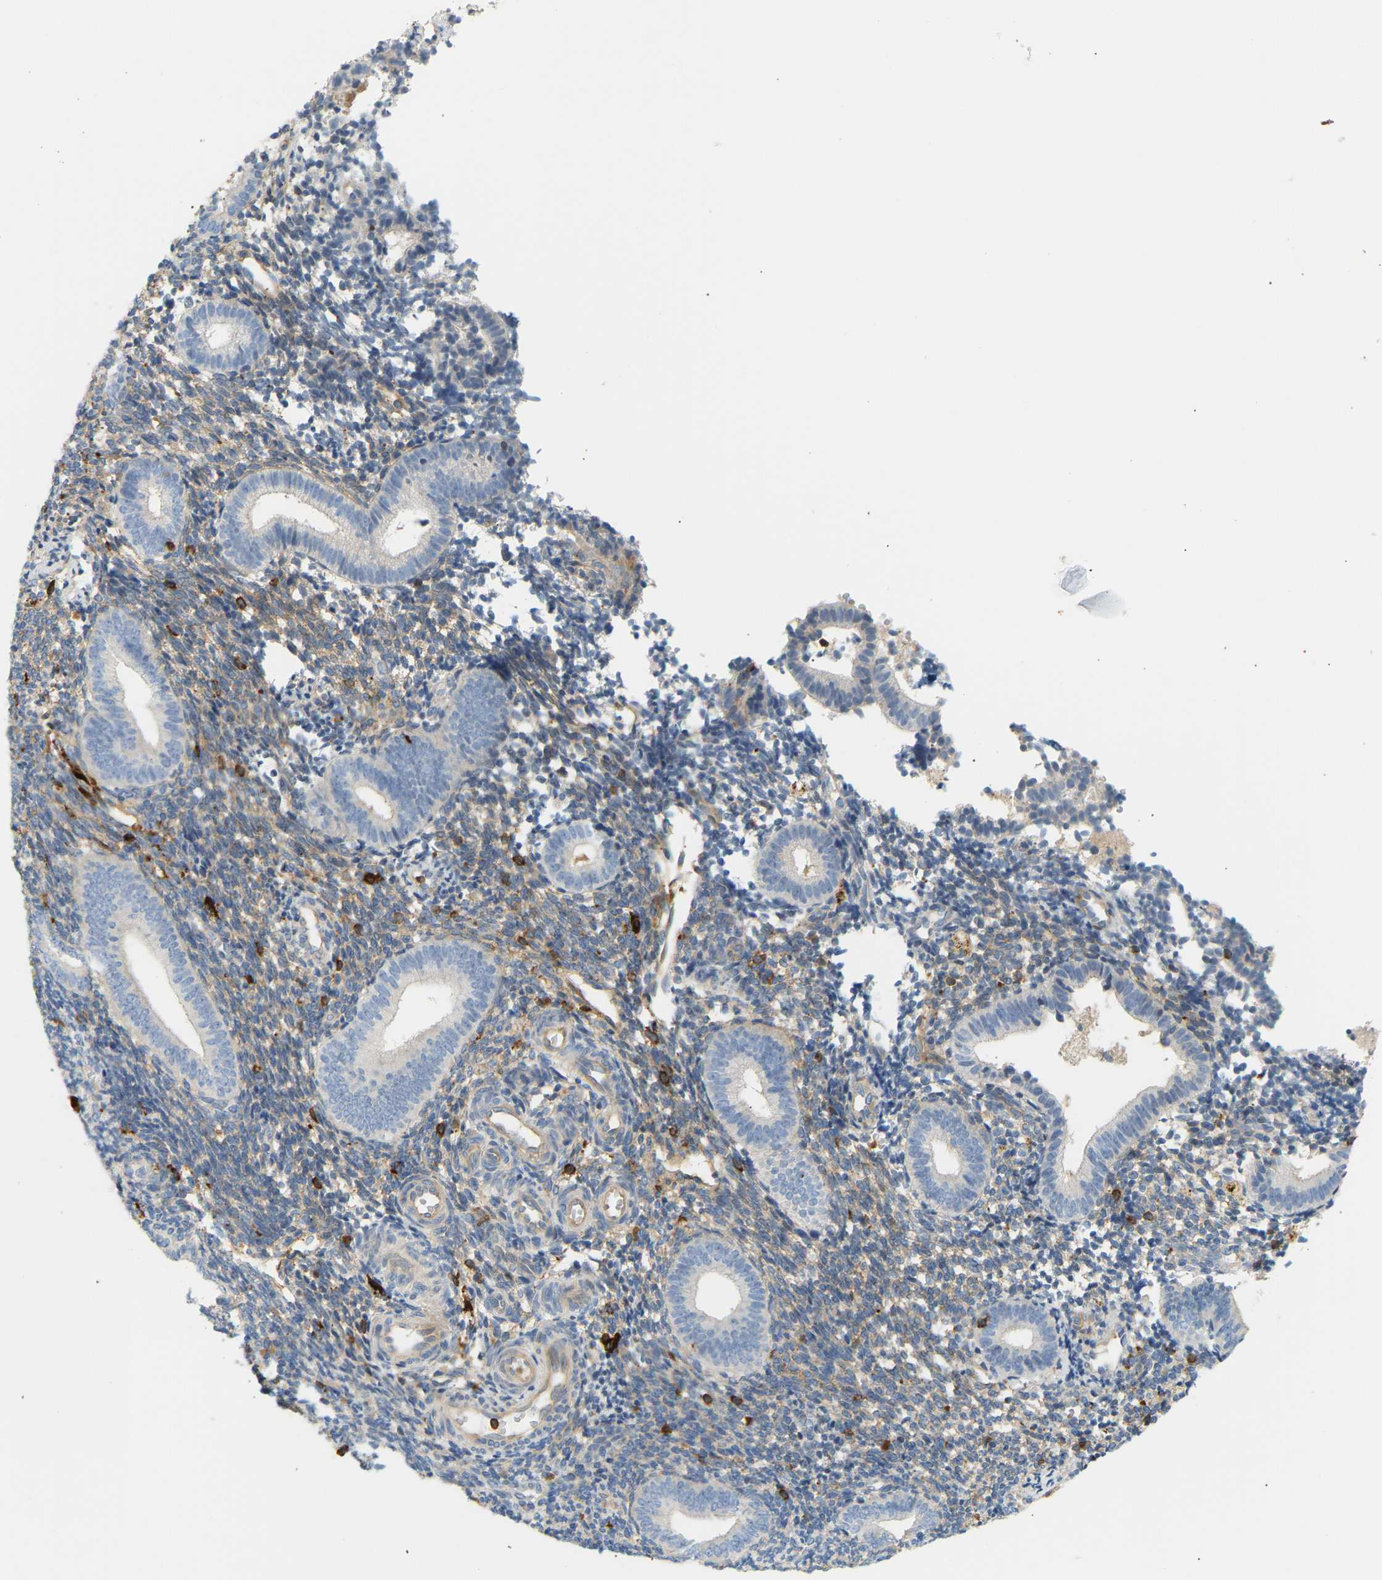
{"staining": {"intensity": "weak", "quantity": "25%-75%", "location": "cytoplasmic/membranous"}, "tissue": "endometrium", "cell_type": "Cells in endometrial stroma", "image_type": "normal", "snomed": [{"axis": "morphology", "description": "Normal tissue, NOS"}, {"axis": "topography", "description": "Uterus"}, {"axis": "topography", "description": "Endometrium"}], "caption": "The immunohistochemical stain labels weak cytoplasmic/membranous expression in cells in endometrial stroma of benign endometrium.", "gene": "FNBP1", "patient": {"sex": "female", "age": 33}}